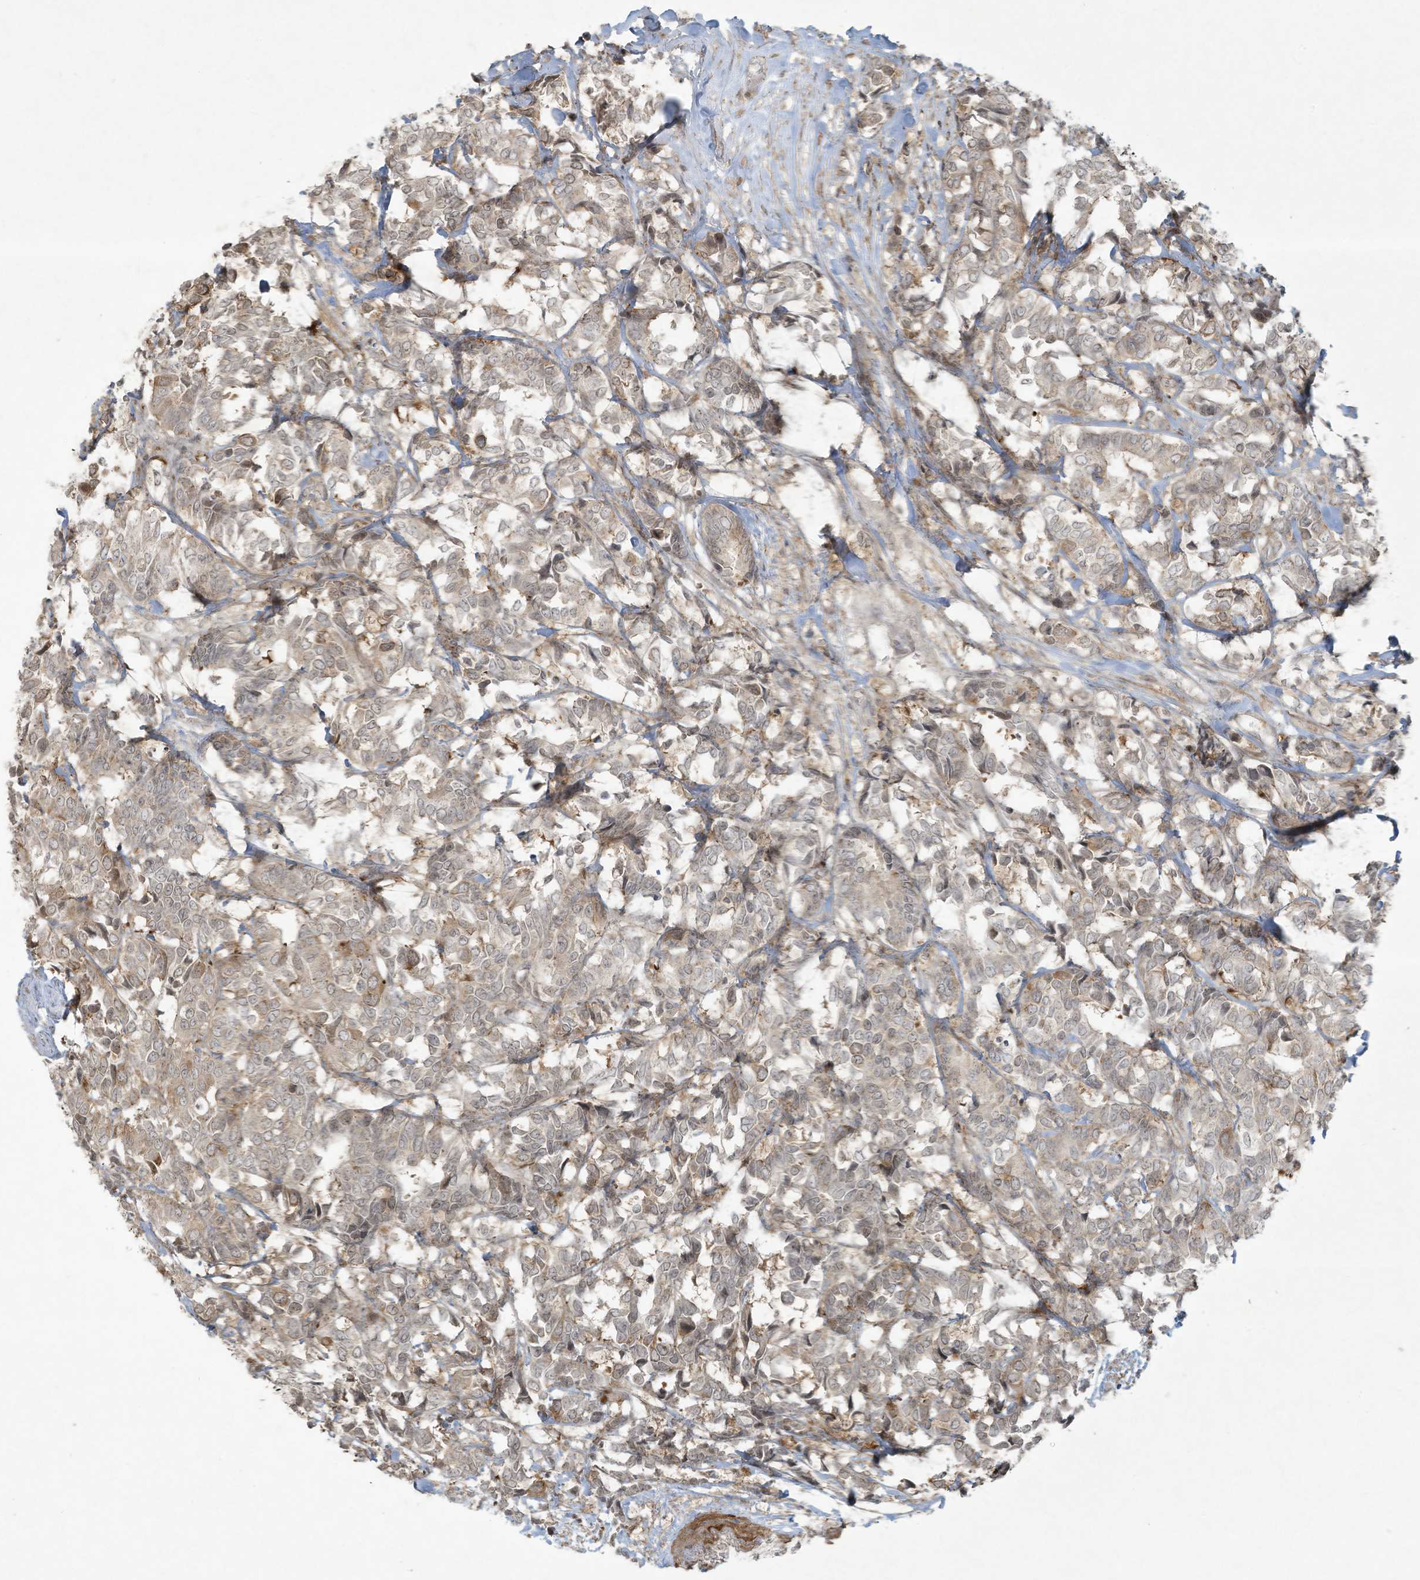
{"staining": {"intensity": "moderate", "quantity": "<25%", "location": "cytoplasmic/membranous"}, "tissue": "breast cancer", "cell_type": "Tumor cells", "image_type": "cancer", "snomed": [{"axis": "morphology", "description": "Duct carcinoma"}, {"axis": "topography", "description": "Breast"}], "caption": "This is an image of immunohistochemistry (IHC) staining of breast cancer, which shows moderate positivity in the cytoplasmic/membranous of tumor cells.", "gene": "ZNF263", "patient": {"sex": "female", "age": 87}}